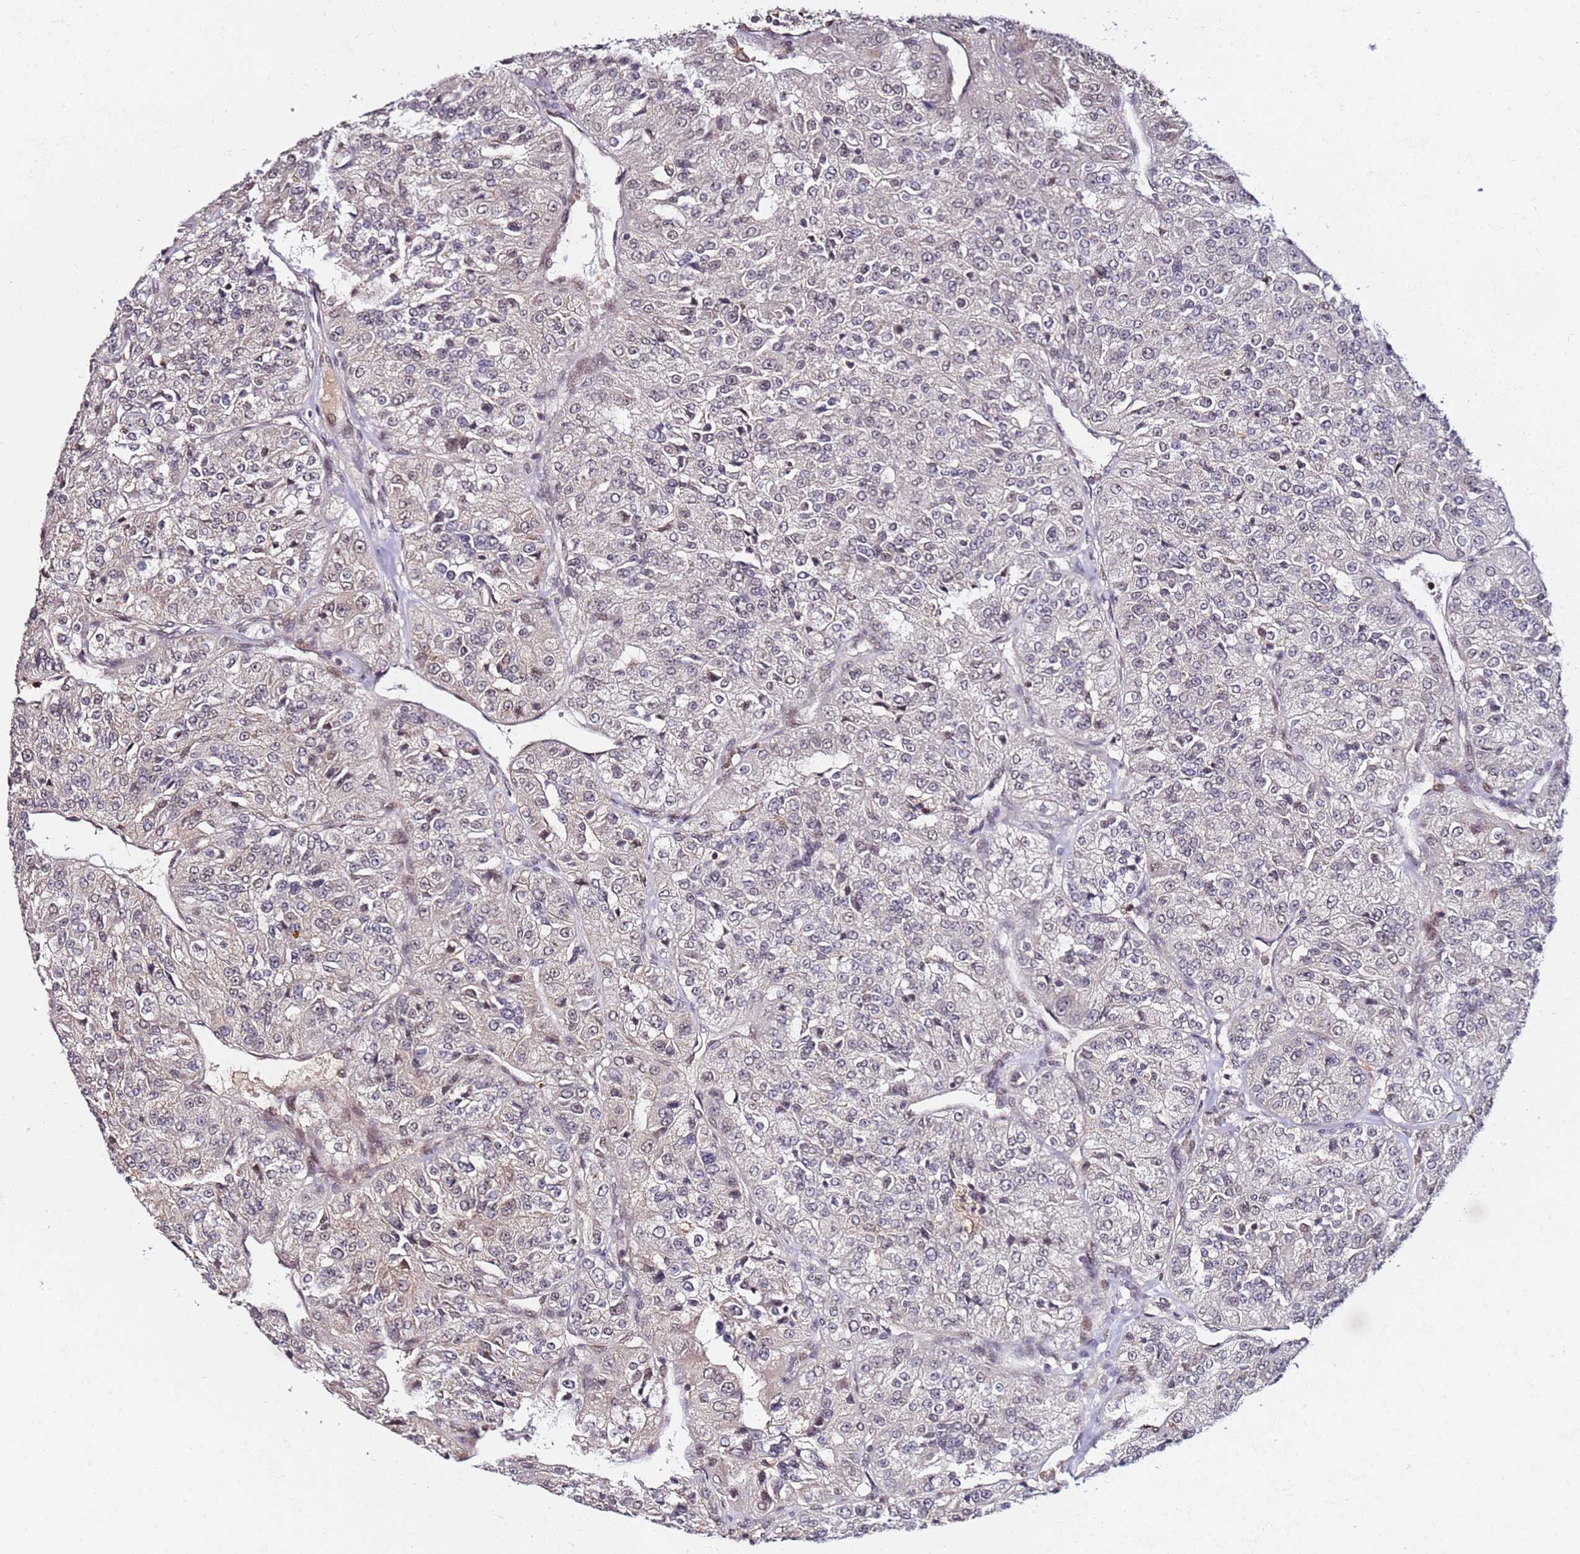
{"staining": {"intensity": "negative", "quantity": "none", "location": "none"}, "tissue": "renal cancer", "cell_type": "Tumor cells", "image_type": "cancer", "snomed": [{"axis": "morphology", "description": "Adenocarcinoma, NOS"}, {"axis": "topography", "description": "Kidney"}], "caption": "Immunohistochemistry (IHC) of human renal cancer exhibits no staining in tumor cells.", "gene": "RGS18", "patient": {"sex": "female", "age": 63}}